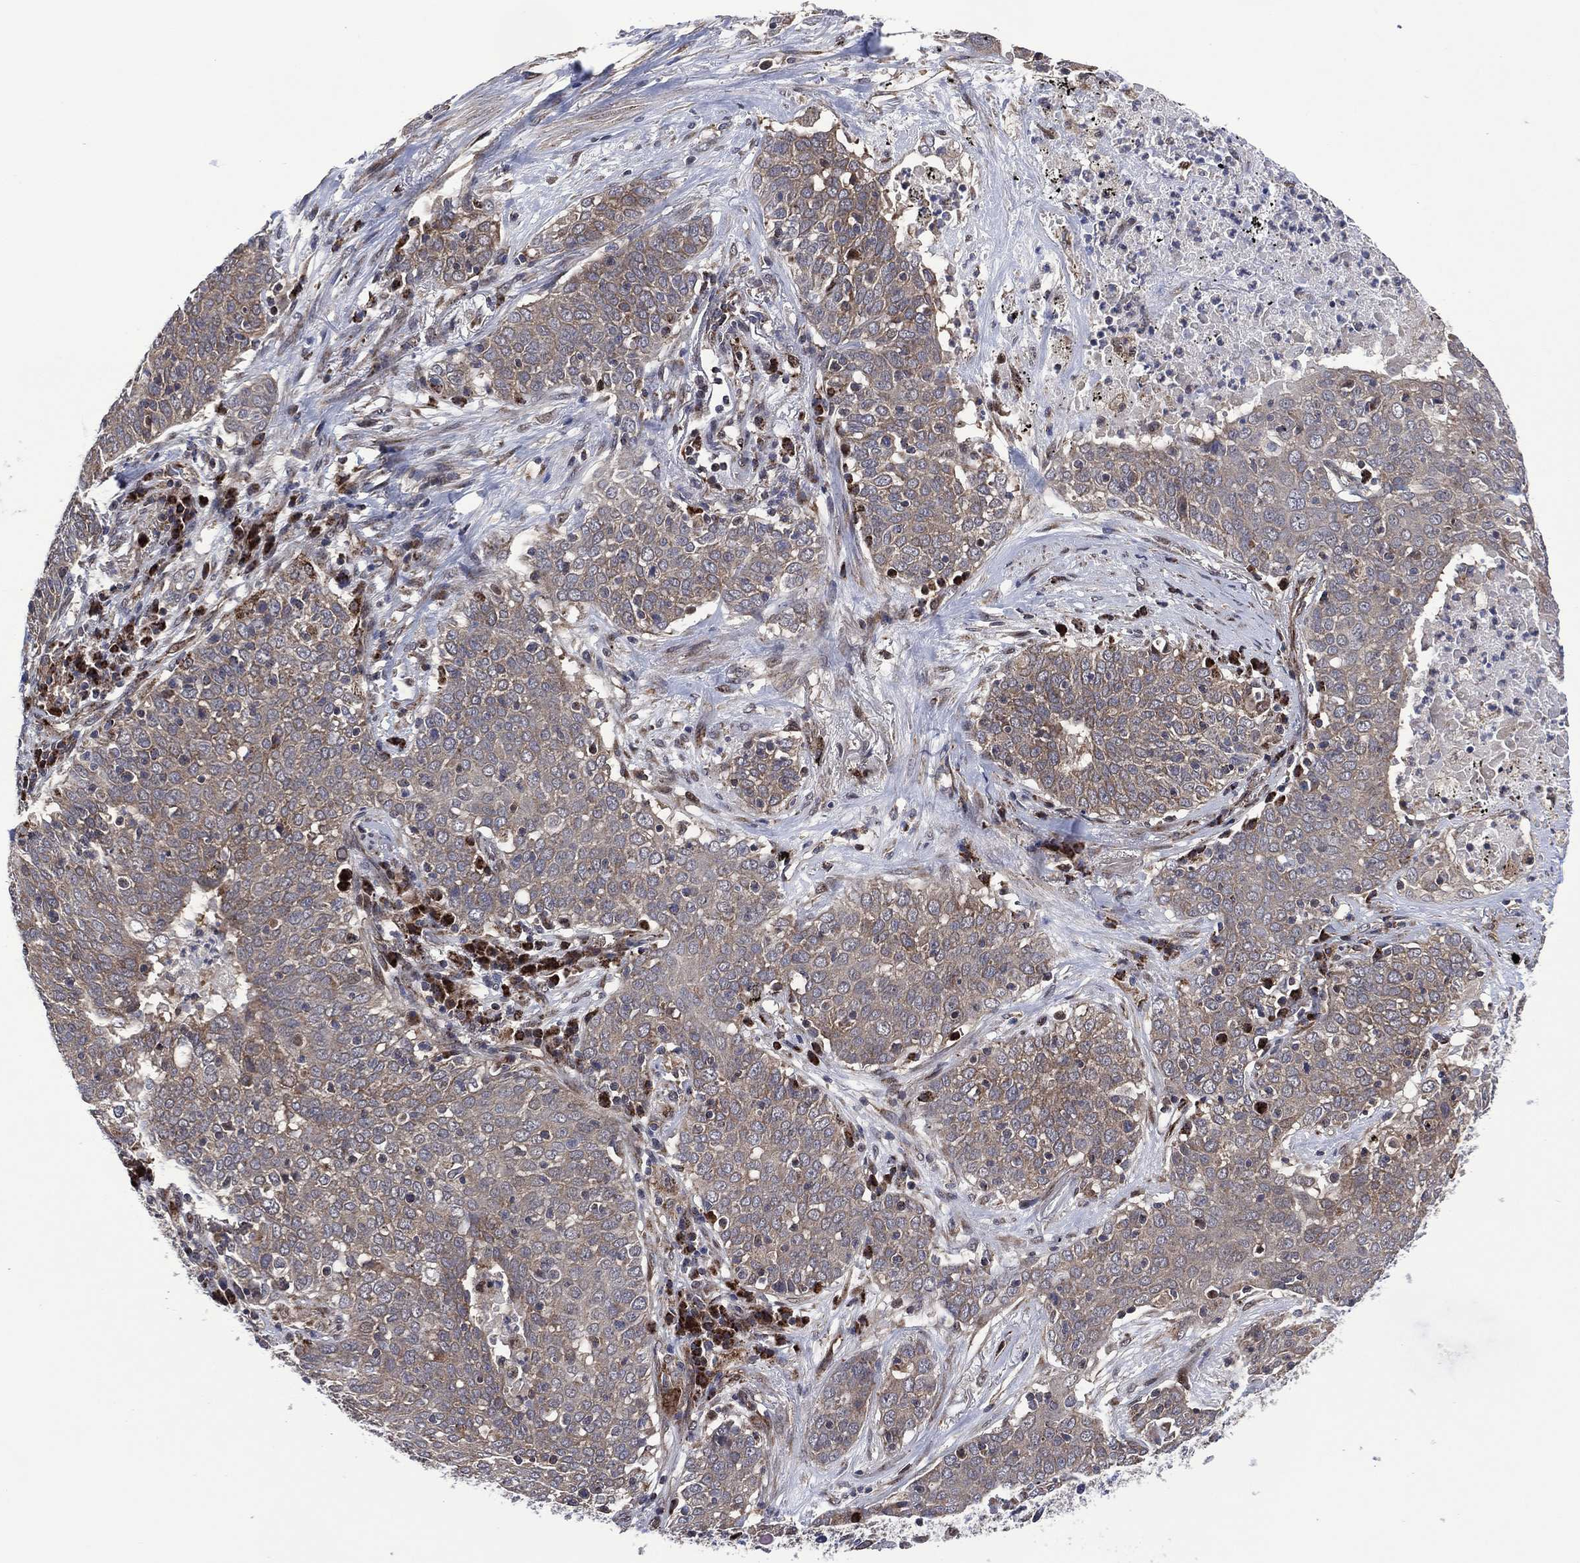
{"staining": {"intensity": "negative", "quantity": "none", "location": "none"}, "tissue": "lung cancer", "cell_type": "Tumor cells", "image_type": "cancer", "snomed": [{"axis": "morphology", "description": "Squamous cell carcinoma, NOS"}, {"axis": "topography", "description": "Lung"}], "caption": "DAB immunohistochemical staining of human lung cancer (squamous cell carcinoma) reveals no significant expression in tumor cells.", "gene": "HTD2", "patient": {"sex": "male", "age": 82}}